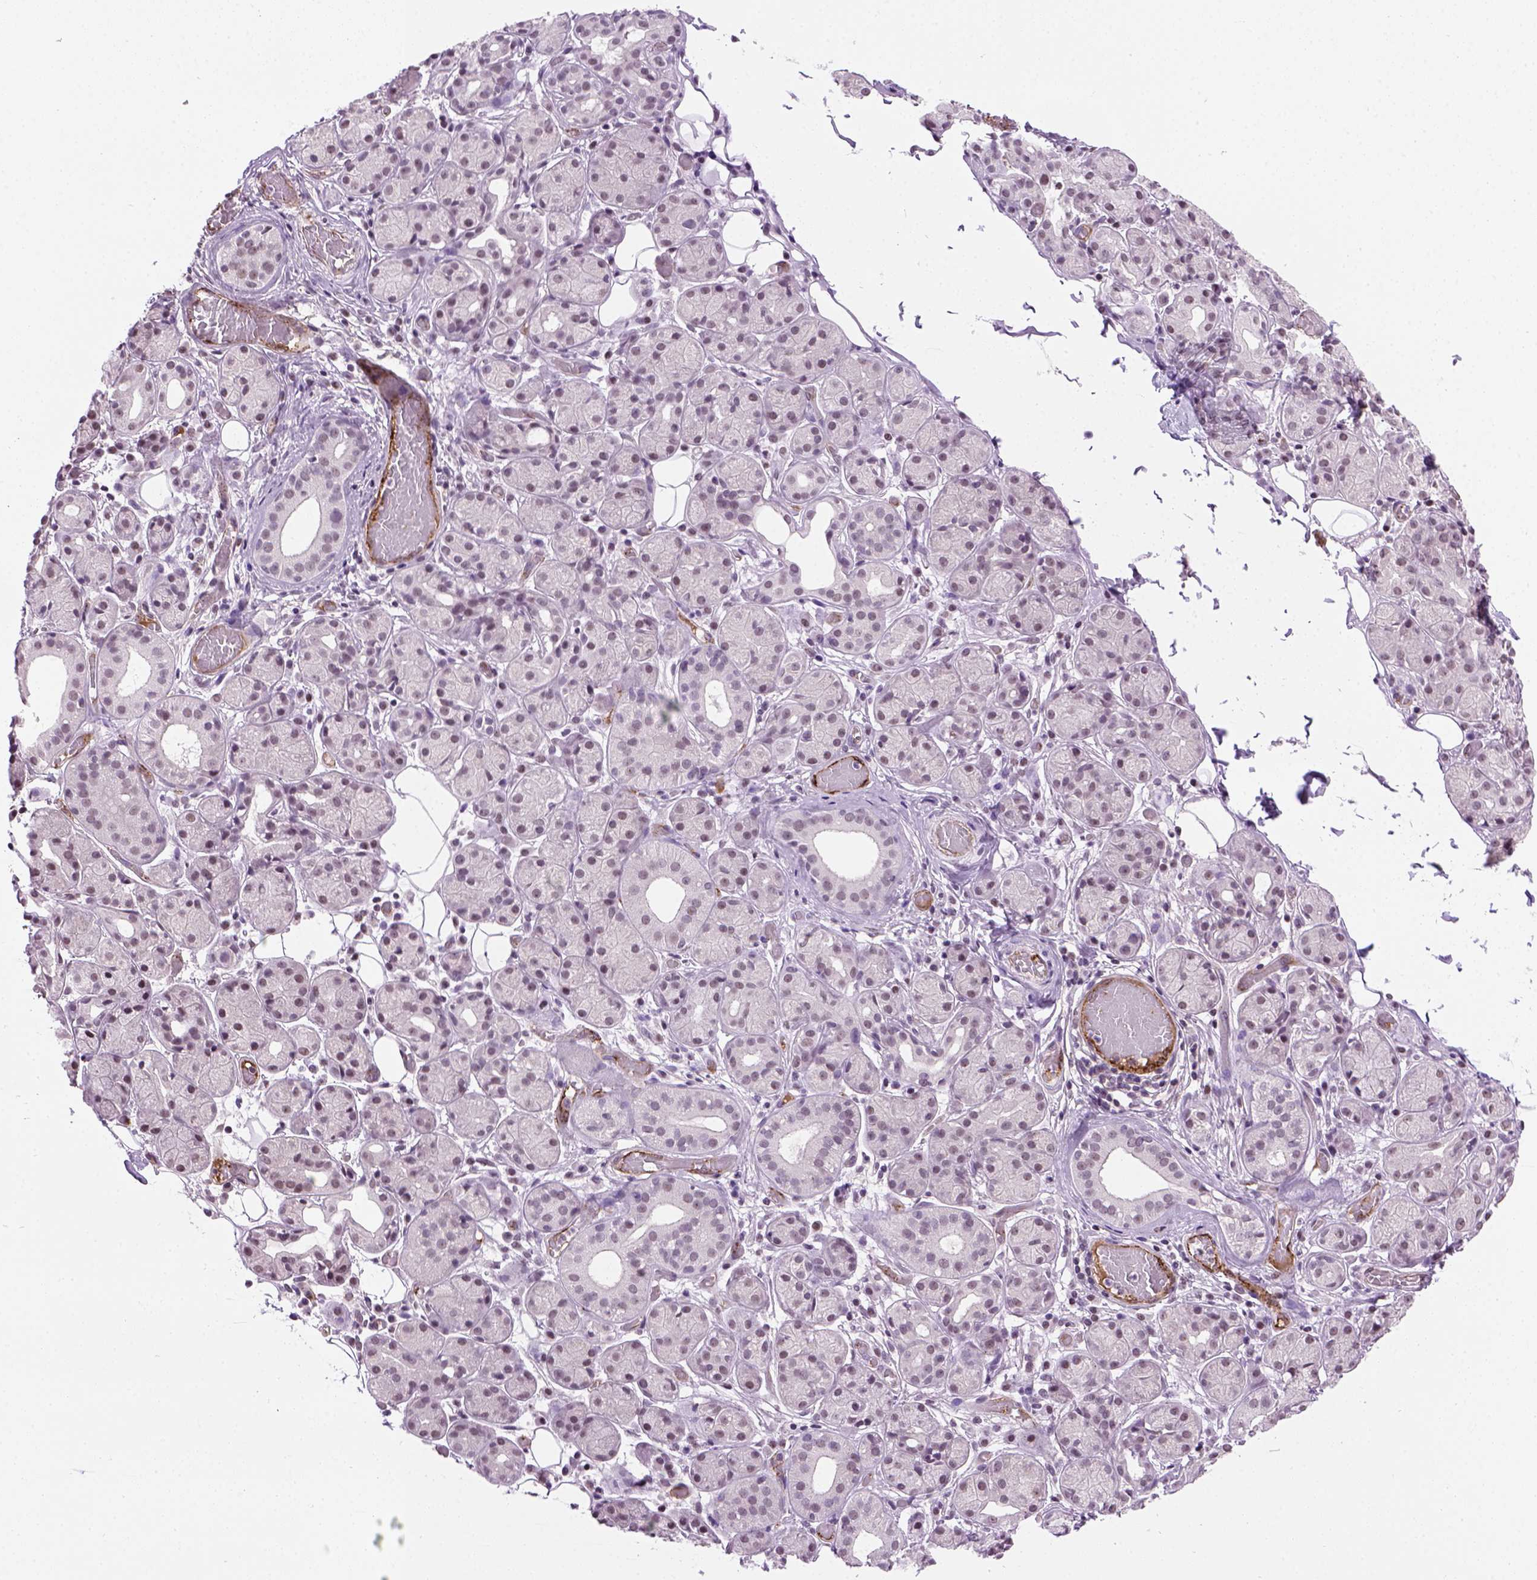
{"staining": {"intensity": "negative", "quantity": "none", "location": "none"}, "tissue": "salivary gland", "cell_type": "Glandular cells", "image_type": "normal", "snomed": [{"axis": "morphology", "description": "Normal tissue, NOS"}, {"axis": "topography", "description": "Salivary gland"}, {"axis": "topography", "description": "Peripheral nerve tissue"}], "caption": "IHC micrograph of normal salivary gland stained for a protein (brown), which displays no positivity in glandular cells.", "gene": "VWF", "patient": {"sex": "male", "age": 71}}